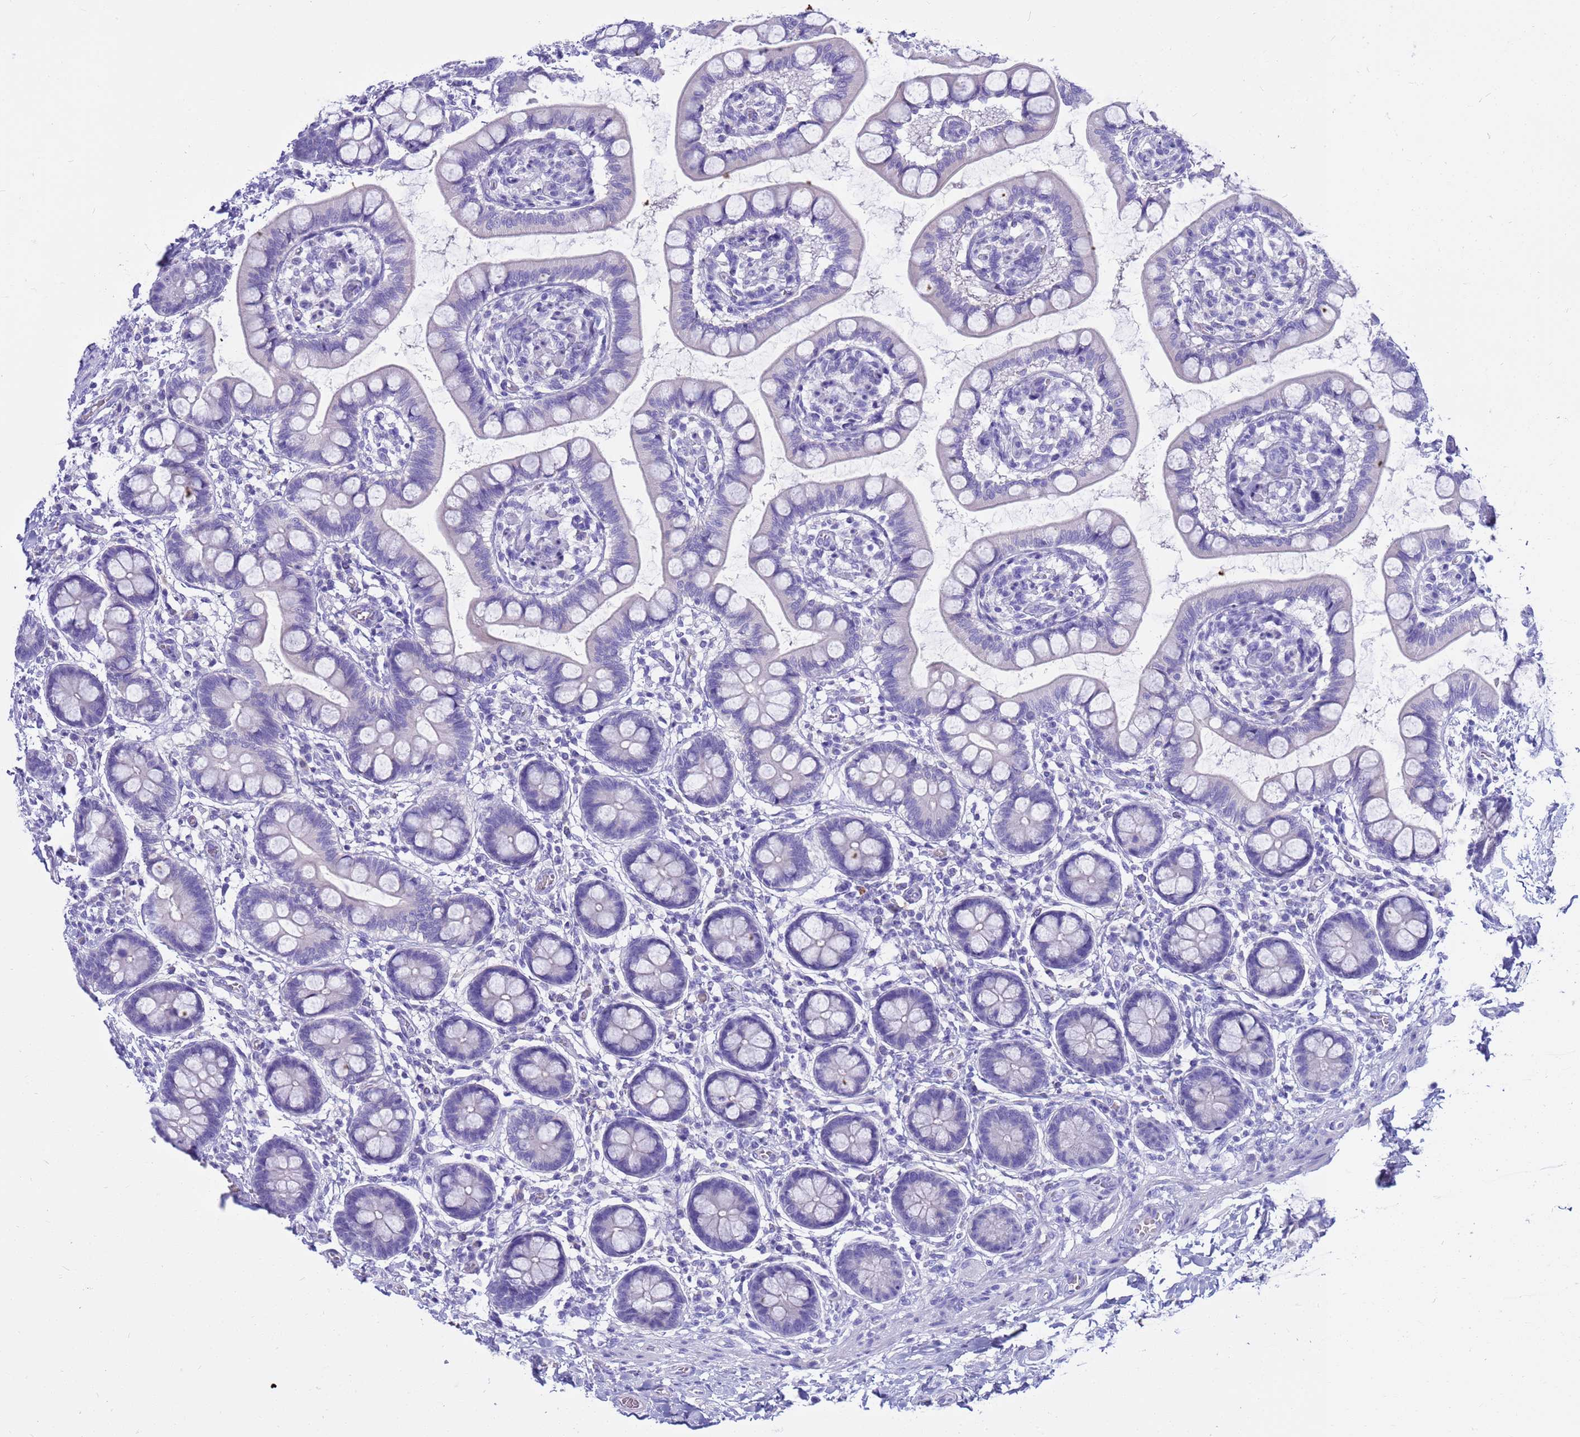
{"staining": {"intensity": "negative", "quantity": "none", "location": "none"}, "tissue": "small intestine", "cell_type": "Glandular cells", "image_type": "normal", "snomed": [{"axis": "morphology", "description": "Normal tissue, NOS"}, {"axis": "topography", "description": "Small intestine"}], "caption": "Immunohistochemical staining of normal small intestine demonstrates no significant expression in glandular cells.", "gene": "SYCN", "patient": {"sex": "male", "age": 52}}